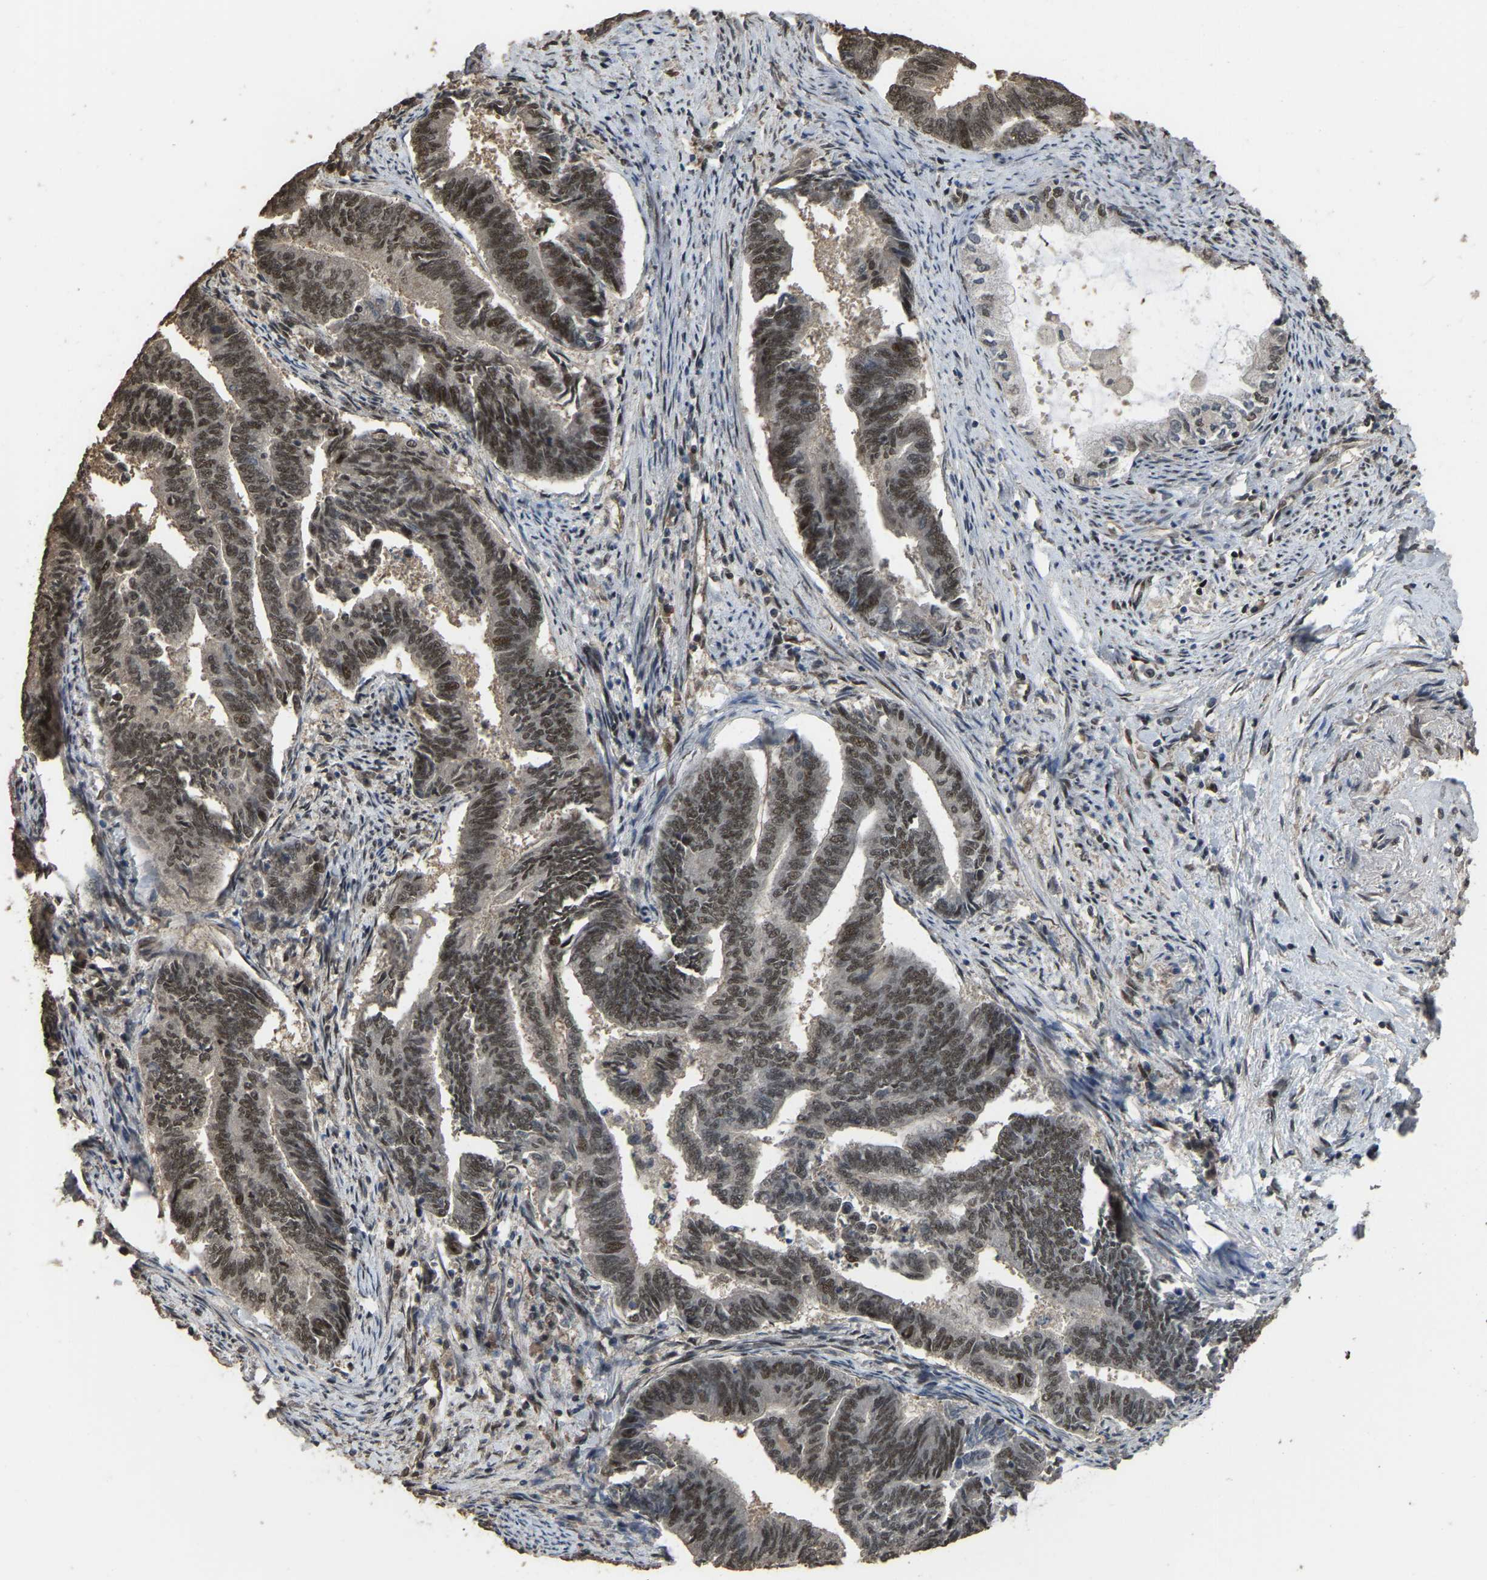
{"staining": {"intensity": "weak", "quantity": ">75%", "location": "nuclear"}, "tissue": "endometrial cancer", "cell_type": "Tumor cells", "image_type": "cancer", "snomed": [{"axis": "morphology", "description": "Adenocarcinoma, NOS"}, {"axis": "topography", "description": "Endometrium"}], "caption": "The histopathology image shows immunohistochemical staining of endometrial cancer (adenocarcinoma). There is weak nuclear staining is present in approximately >75% of tumor cells.", "gene": "ARHGAP23", "patient": {"sex": "female", "age": 86}}